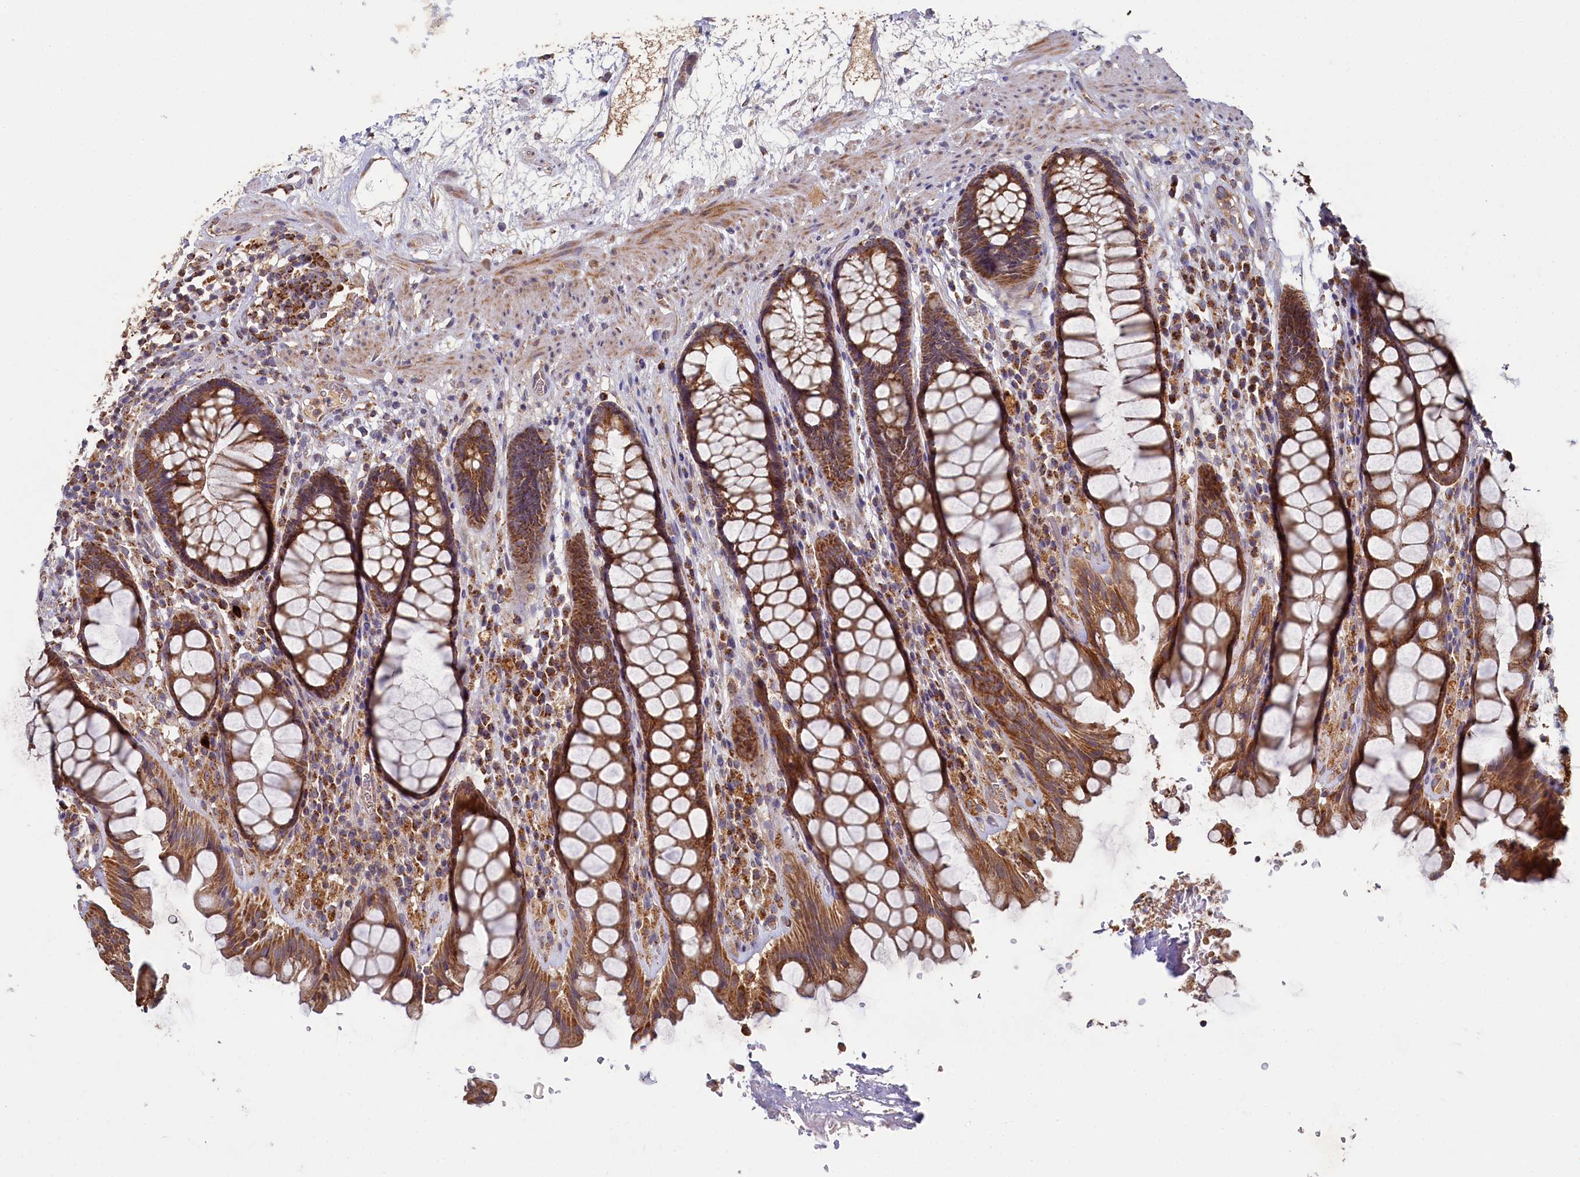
{"staining": {"intensity": "strong", "quantity": ">75%", "location": "cytoplasmic/membranous"}, "tissue": "rectum", "cell_type": "Glandular cells", "image_type": "normal", "snomed": [{"axis": "morphology", "description": "Normal tissue, NOS"}, {"axis": "topography", "description": "Rectum"}], "caption": "A high-resolution photomicrograph shows immunohistochemistry (IHC) staining of unremarkable rectum, which exhibits strong cytoplasmic/membranous positivity in approximately >75% of glandular cells.", "gene": "HAUS2", "patient": {"sex": "male", "age": 64}}